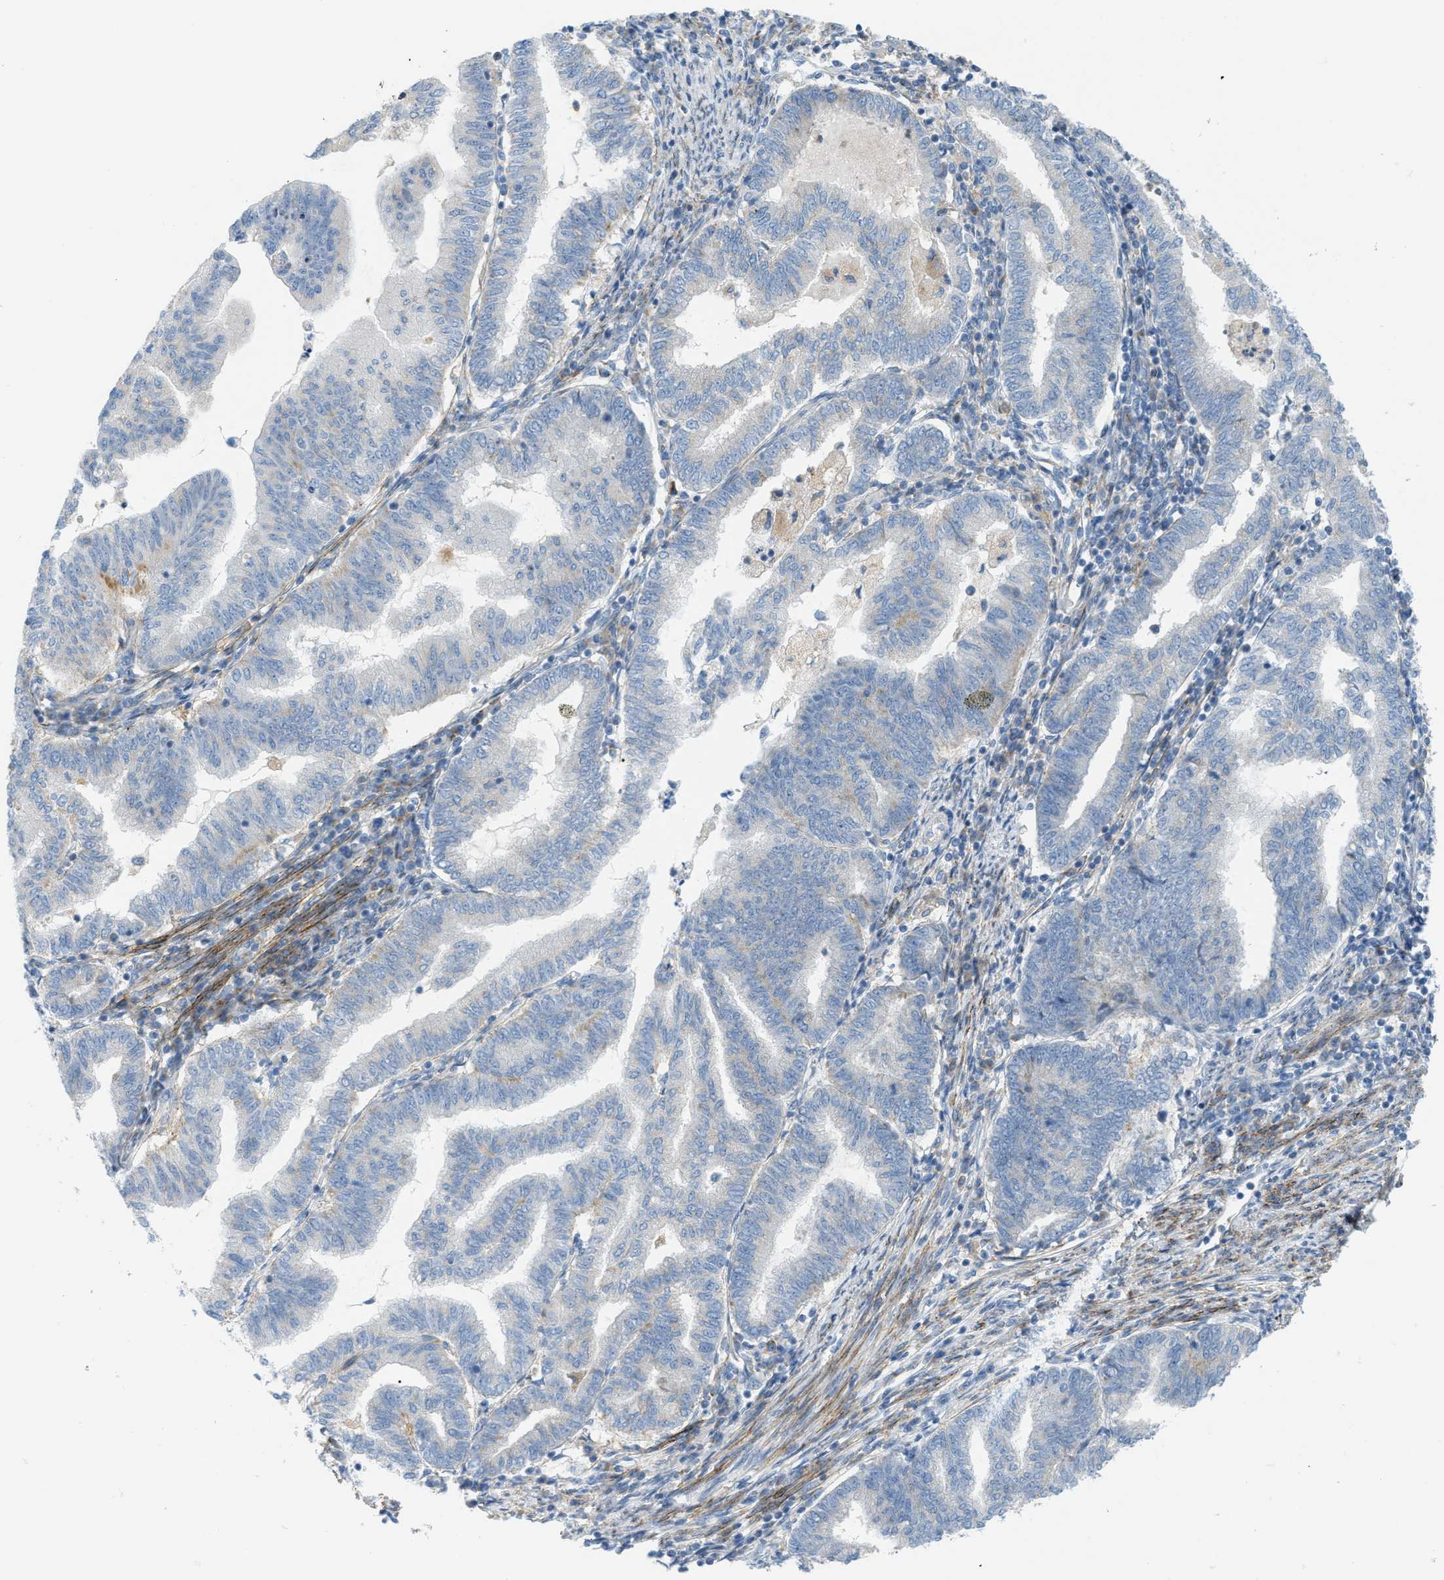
{"staining": {"intensity": "negative", "quantity": "none", "location": "none"}, "tissue": "endometrial cancer", "cell_type": "Tumor cells", "image_type": "cancer", "snomed": [{"axis": "morphology", "description": "Polyp, NOS"}, {"axis": "morphology", "description": "Adenocarcinoma, NOS"}, {"axis": "morphology", "description": "Adenoma, NOS"}, {"axis": "topography", "description": "Endometrium"}], "caption": "Tumor cells are negative for brown protein staining in endometrial cancer. (DAB immunohistochemistry with hematoxylin counter stain).", "gene": "LMBRD1", "patient": {"sex": "female", "age": 79}}